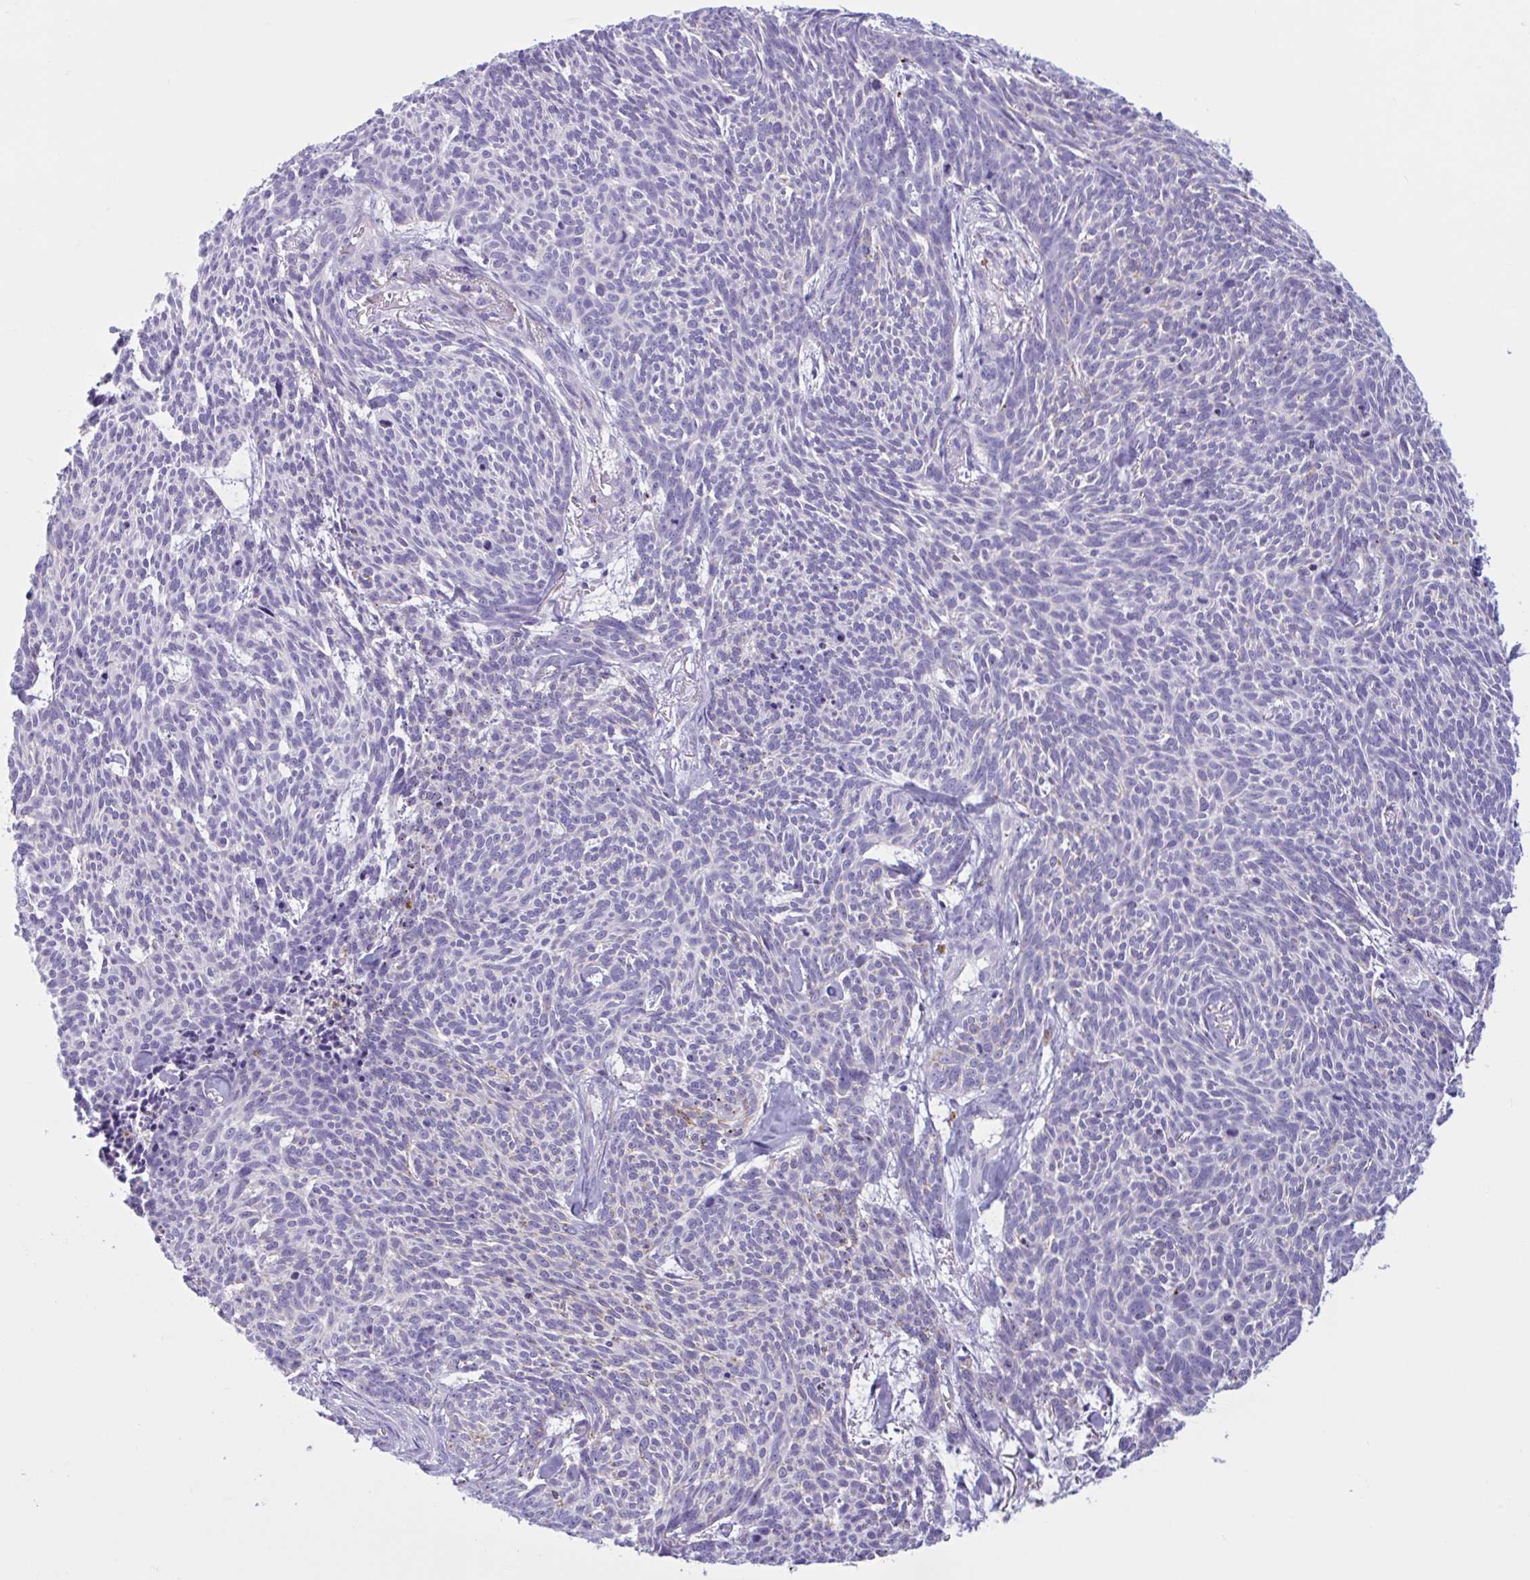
{"staining": {"intensity": "negative", "quantity": "none", "location": "none"}, "tissue": "skin cancer", "cell_type": "Tumor cells", "image_type": "cancer", "snomed": [{"axis": "morphology", "description": "Basal cell carcinoma"}, {"axis": "topography", "description": "Skin"}], "caption": "Skin cancer was stained to show a protein in brown. There is no significant staining in tumor cells. (DAB (3,3'-diaminobenzidine) immunohistochemistry (IHC) visualized using brightfield microscopy, high magnification).", "gene": "XCL1", "patient": {"sex": "female", "age": 93}}